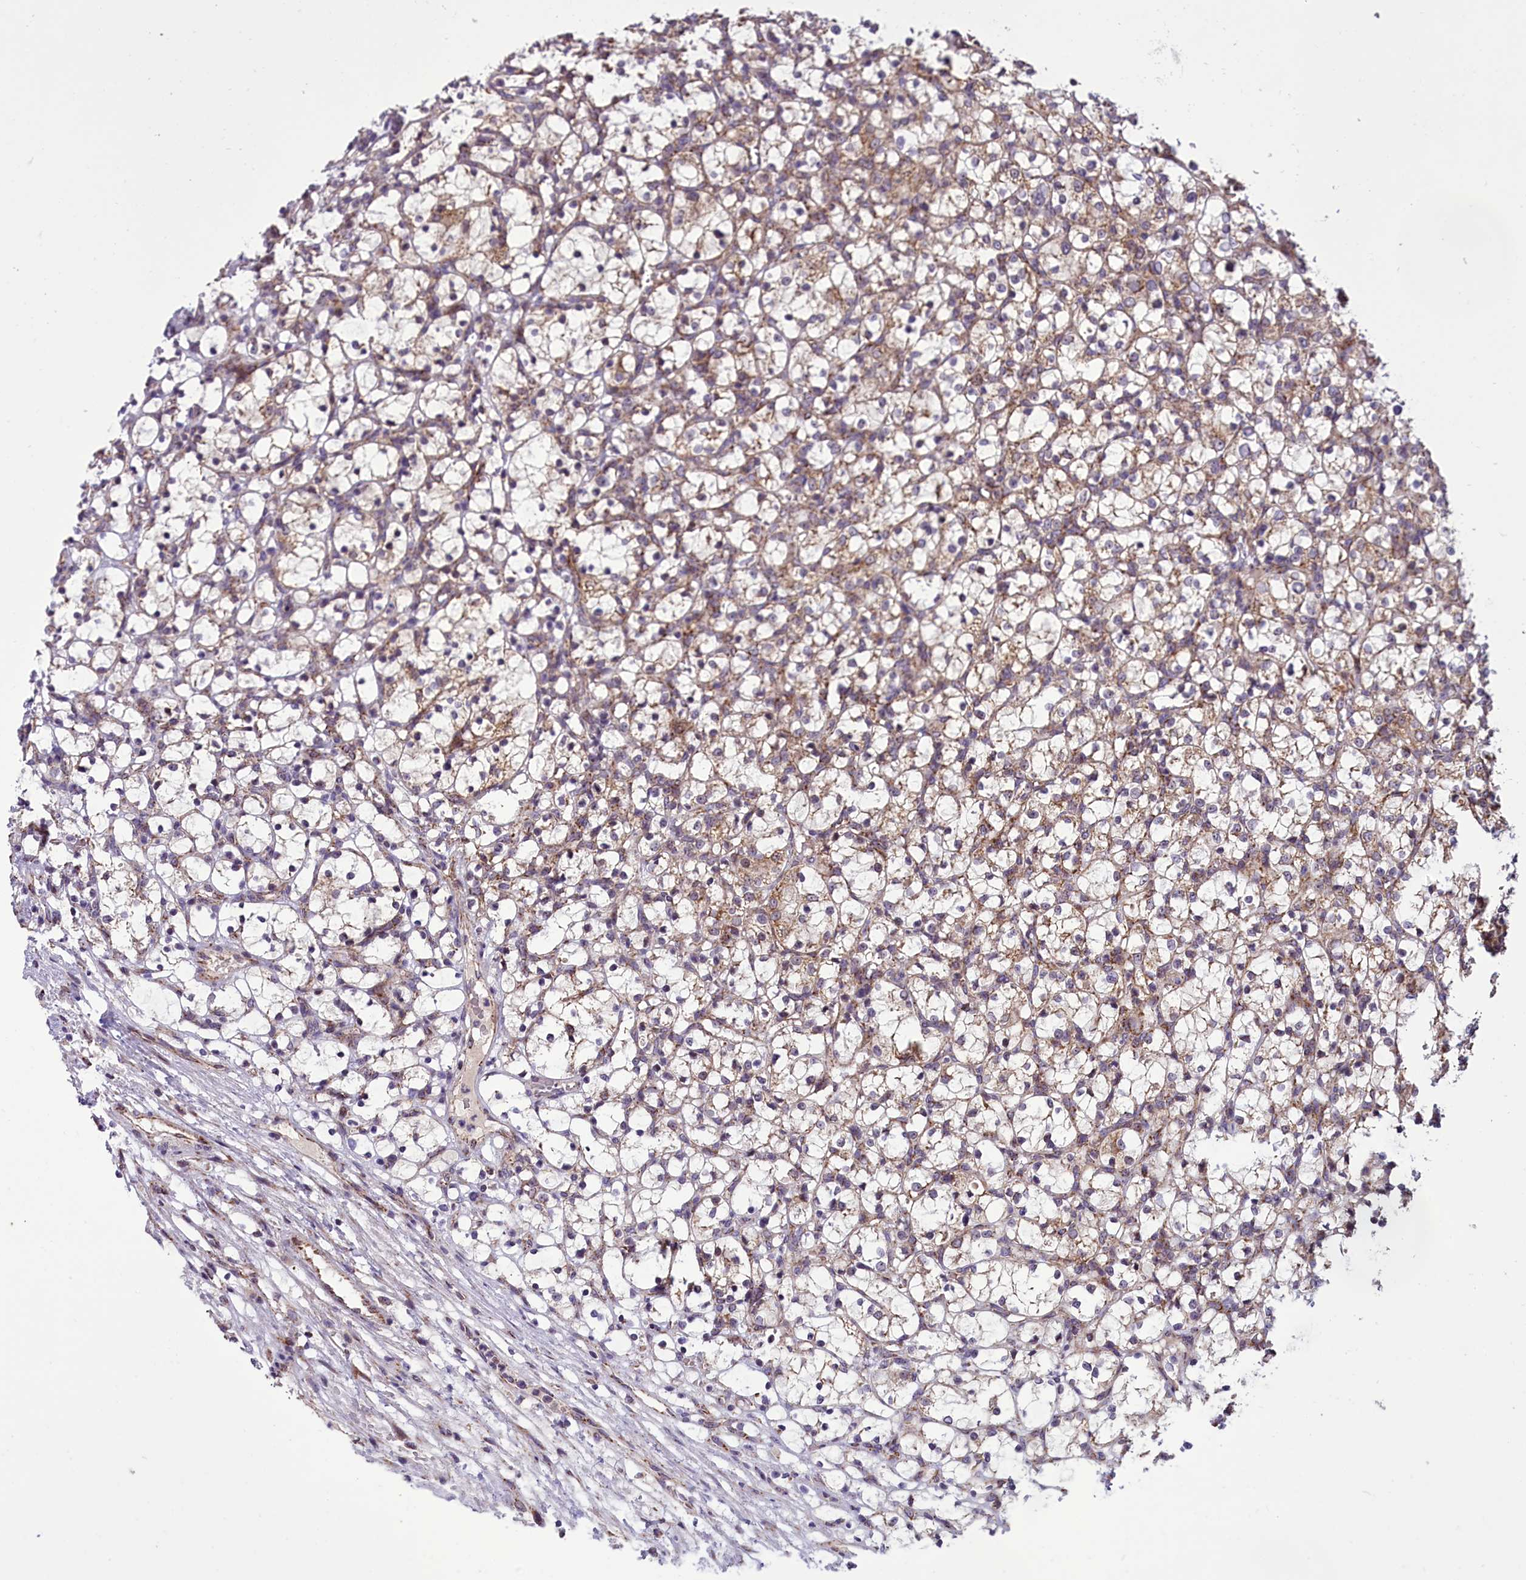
{"staining": {"intensity": "weak", "quantity": "<25%", "location": "cytoplasmic/membranous"}, "tissue": "renal cancer", "cell_type": "Tumor cells", "image_type": "cancer", "snomed": [{"axis": "morphology", "description": "Adenocarcinoma, NOS"}, {"axis": "topography", "description": "Kidney"}], "caption": "DAB (3,3'-diaminobenzidine) immunohistochemical staining of human renal adenocarcinoma shows no significant positivity in tumor cells.", "gene": "NDUFS5", "patient": {"sex": "female", "age": 69}}